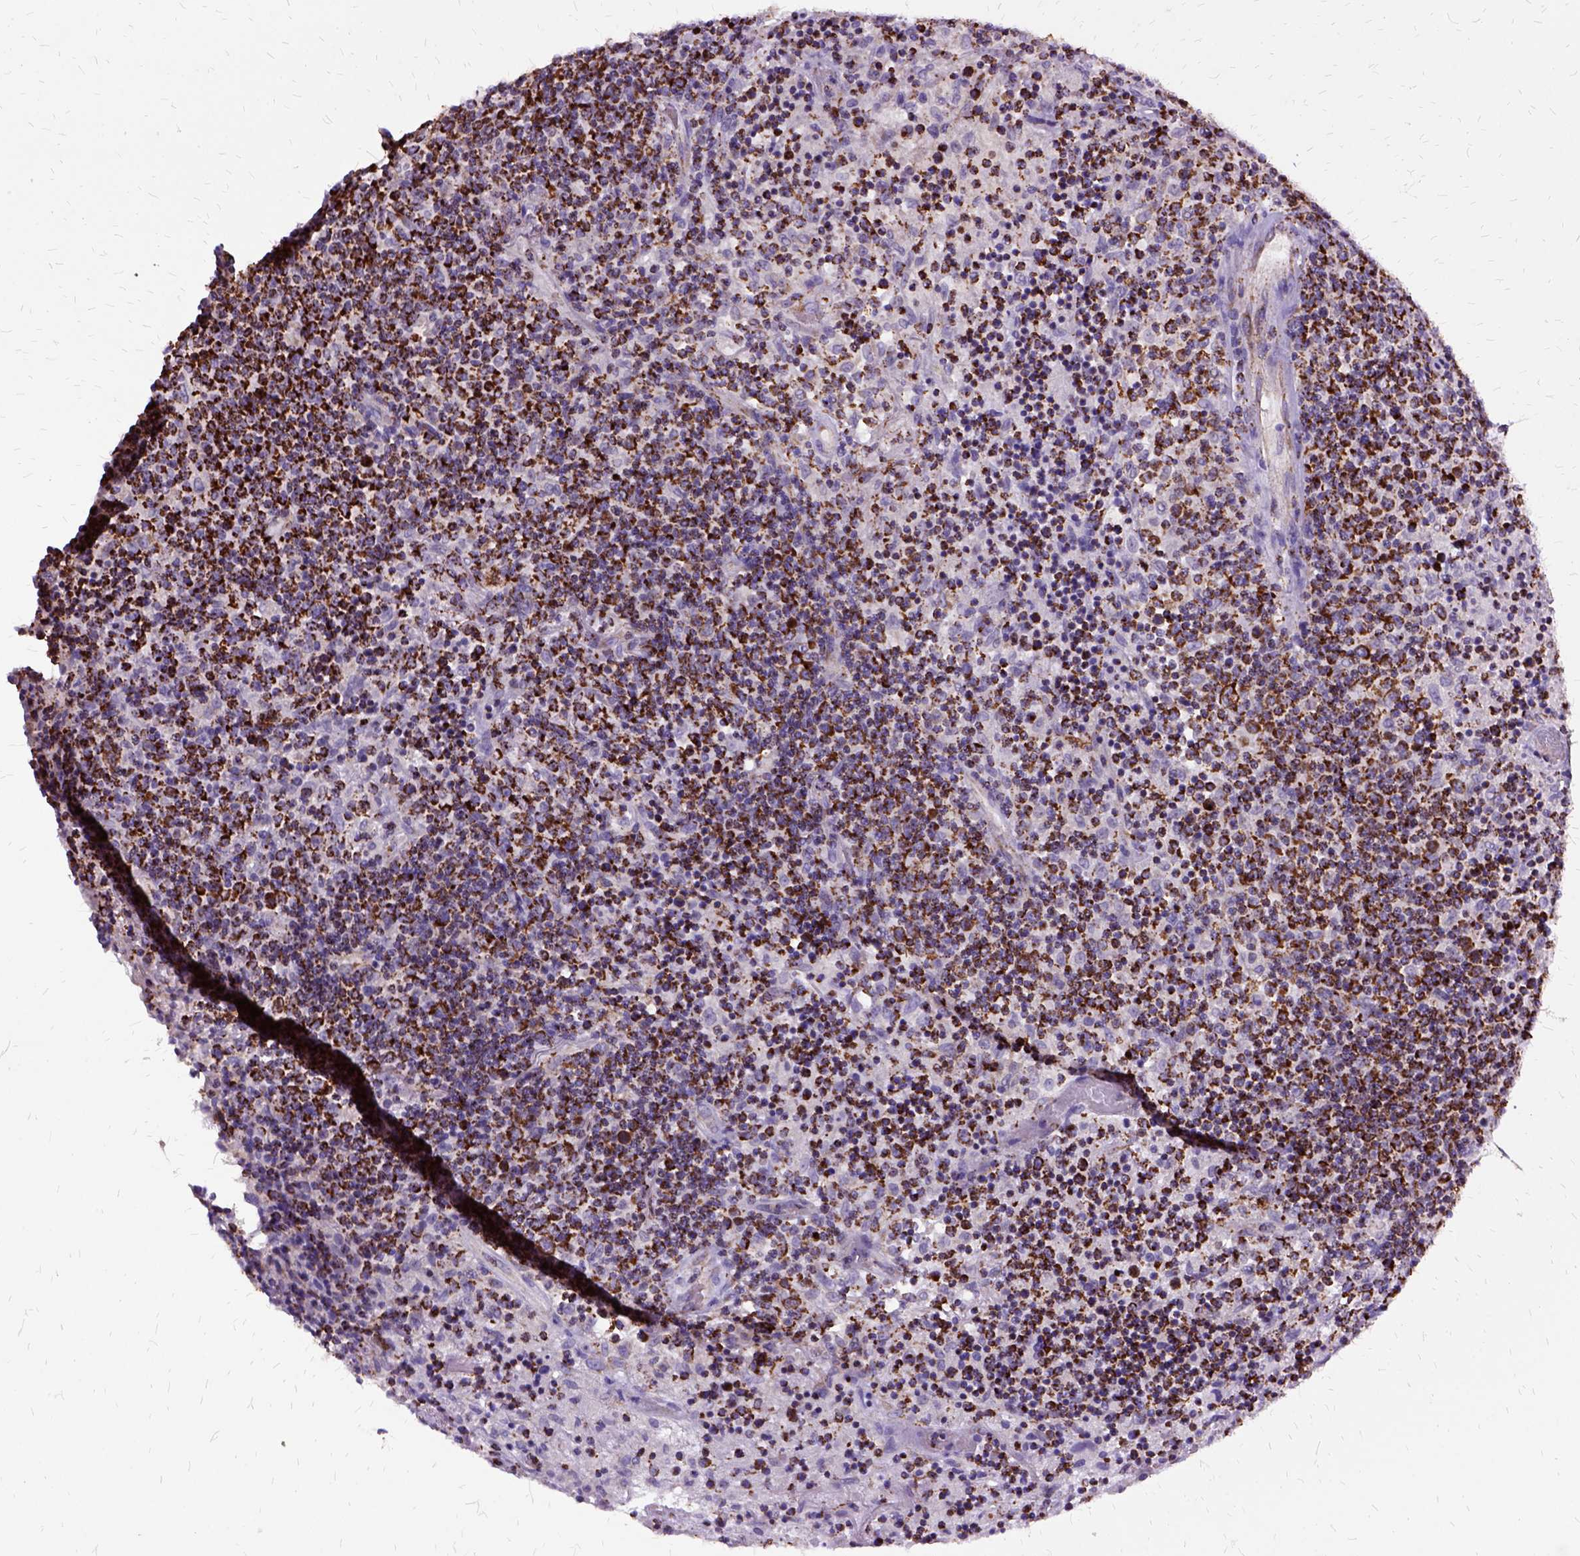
{"staining": {"intensity": "strong", "quantity": ">75%", "location": "cytoplasmic/membranous"}, "tissue": "lymphoma", "cell_type": "Tumor cells", "image_type": "cancer", "snomed": [{"axis": "morphology", "description": "Malignant lymphoma, non-Hodgkin's type, High grade"}, {"axis": "topography", "description": "Lung"}], "caption": "A histopathology image of high-grade malignant lymphoma, non-Hodgkin's type stained for a protein exhibits strong cytoplasmic/membranous brown staining in tumor cells. The staining is performed using DAB (3,3'-diaminobenzidine) brown chromogen to label protein expression. The nuclei are counter-stained blue using hematoxylin.", "gene": "OXCT1", "patient": {"sex": "male", "age": 79}}